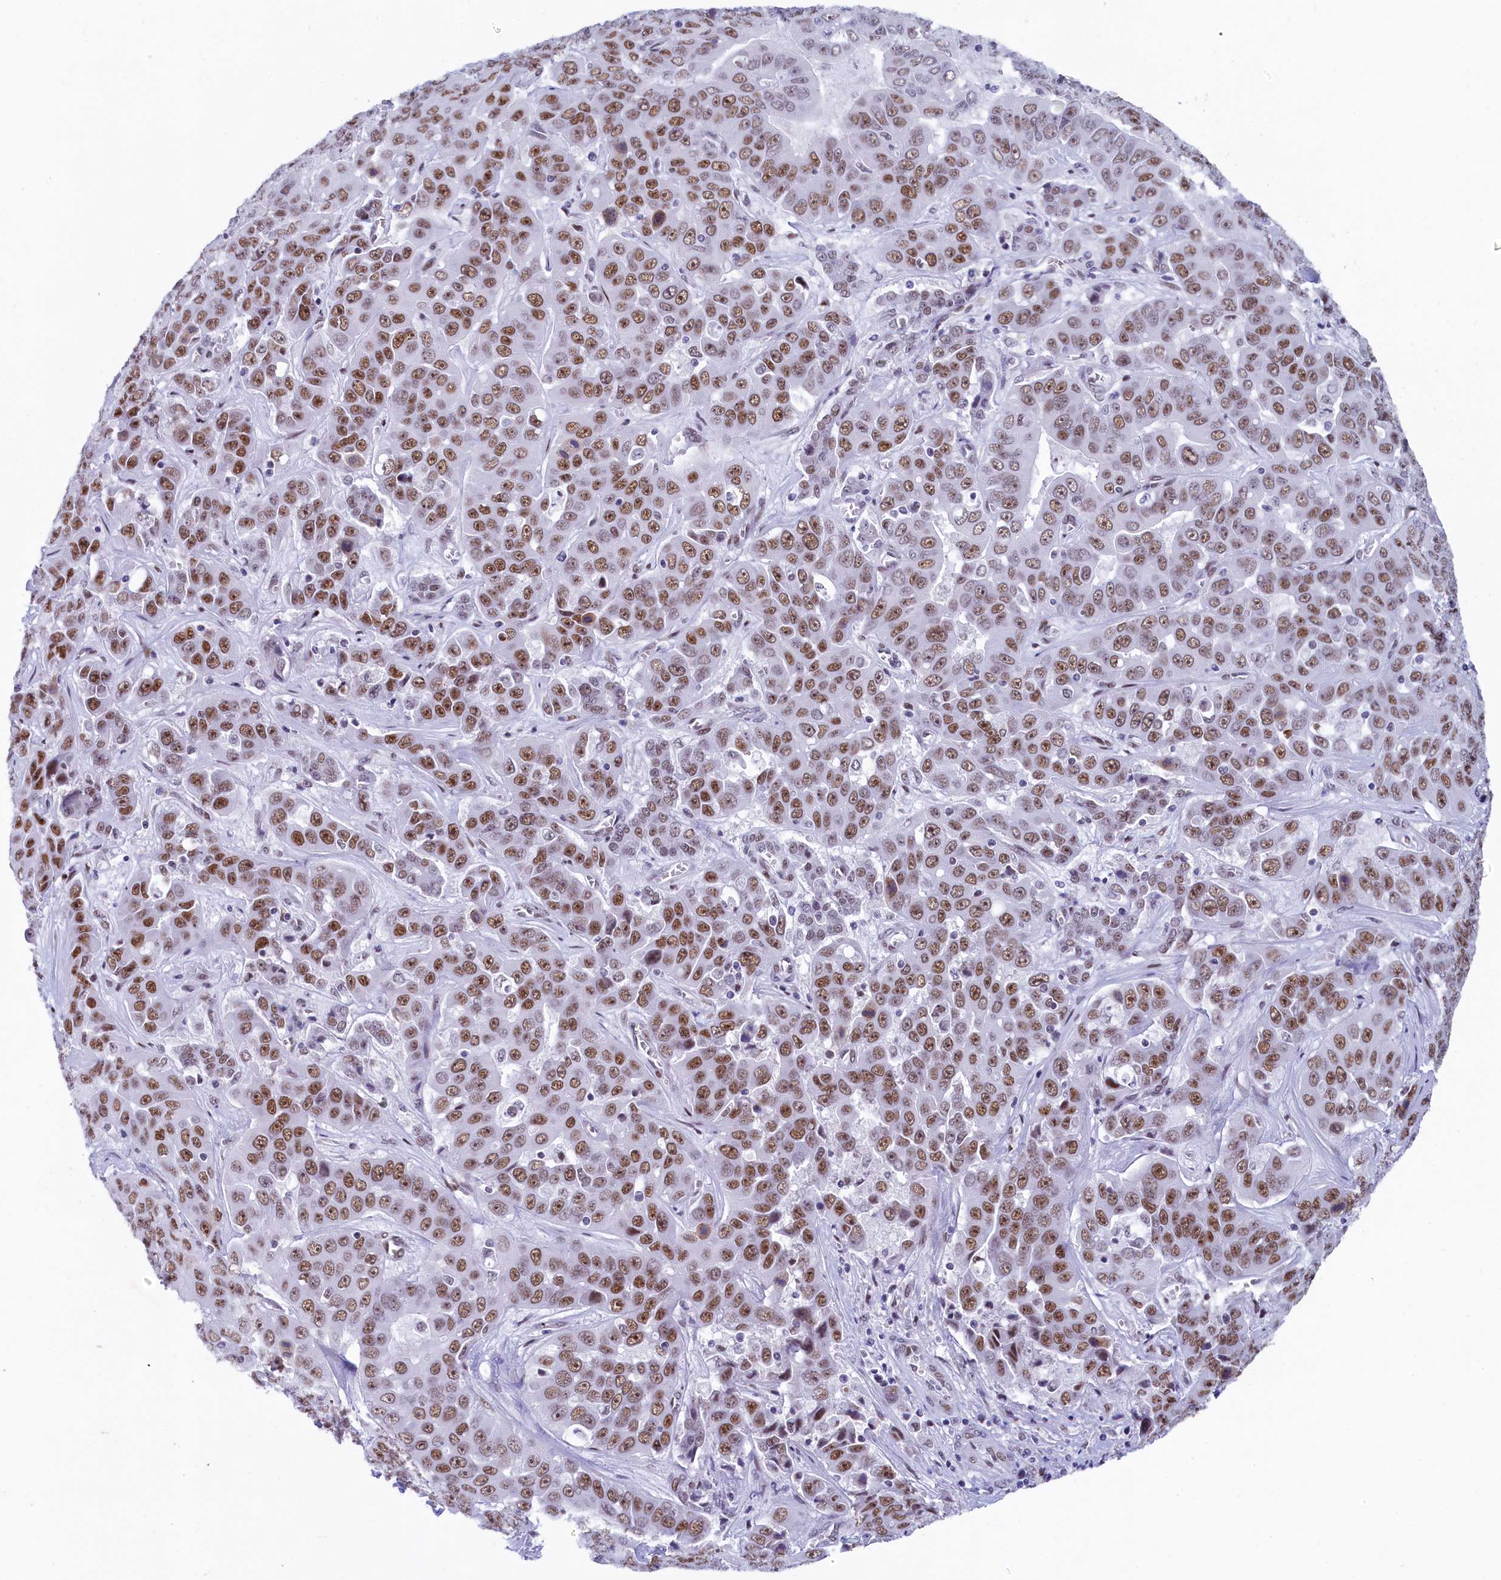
{"staining": {"intensity": "moderate", "quantity": ">75%", "location": "nuclear"}, "tissue": "liver cancer", "cell_type": "Tumor cells", "image_type": "cancer", "snomed": [{"axis": "morphology", "description": "Cholangiocarcinoma"}, {"axis": "topography", "description": "Liver"}], "caption": "Immunohistochemistry of liver cholangiocarcinoma shows medium levels of moderate nuclear positivity in approximately >75% of tumor cells.", "gene": "SUGP2", "patient": {"sex": "female", "age": 52}}